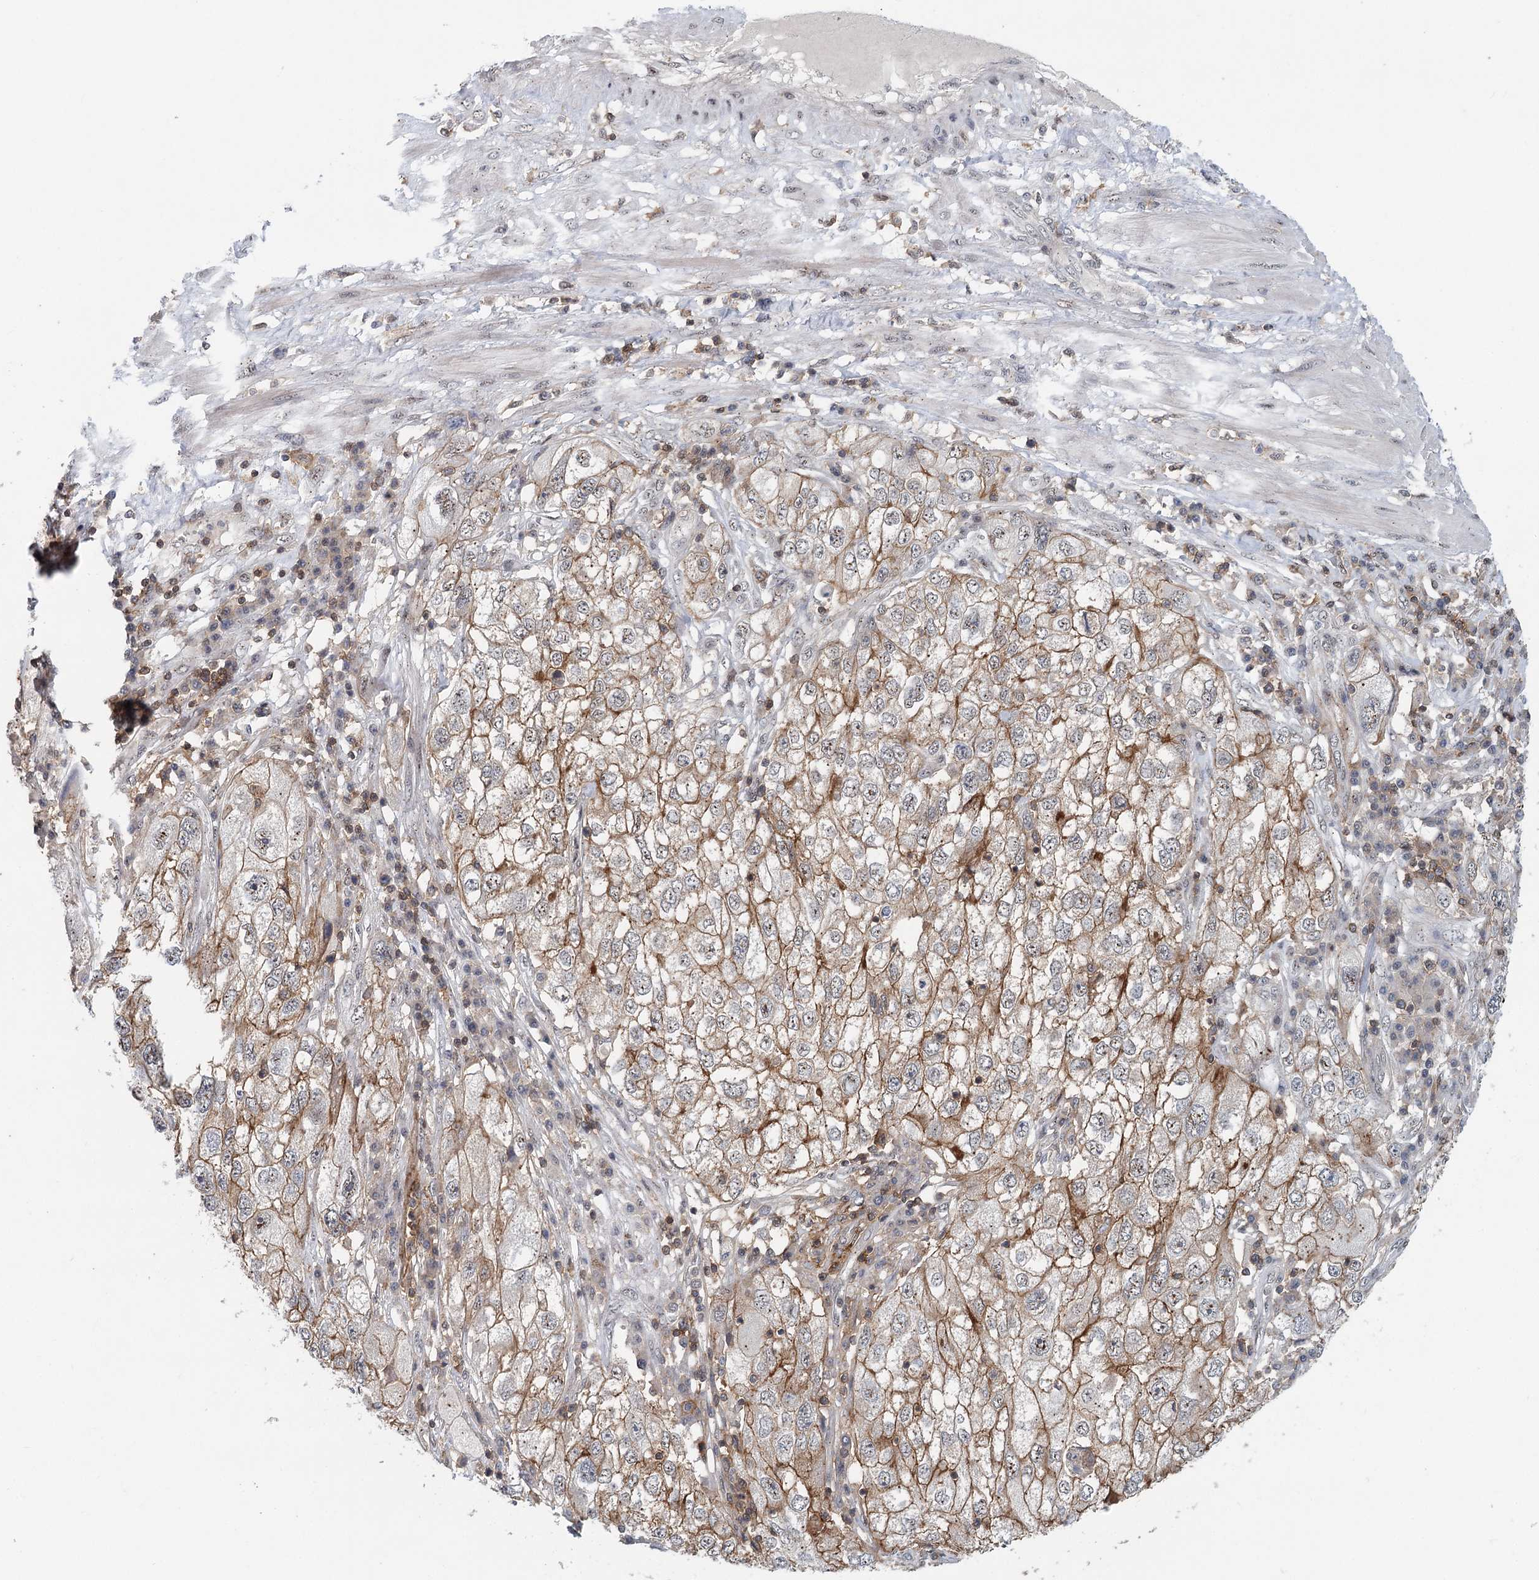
{"staining": {"intensity": "moderate", "quantity": ">75%", "location": "cytoplasmic/membranous"}, "tissue": "endometrial cancer", "cell_type": "Tumor cells", "image_type": "cancer", "snomed": [{"axis": "morphology", "description": "Adenocarcinoma, NOS"}, {"axis": "topography", "description": "Endometrium"}], "caption": "Human adenocarcinoma (endometrial) stained for a protein (brown) shows moderate cytoplasmic/membranous positive positivity in about >75% of tumor cells.", "gene": "CDC42SE2", "patient": {"sex": "female", "age": 49}}